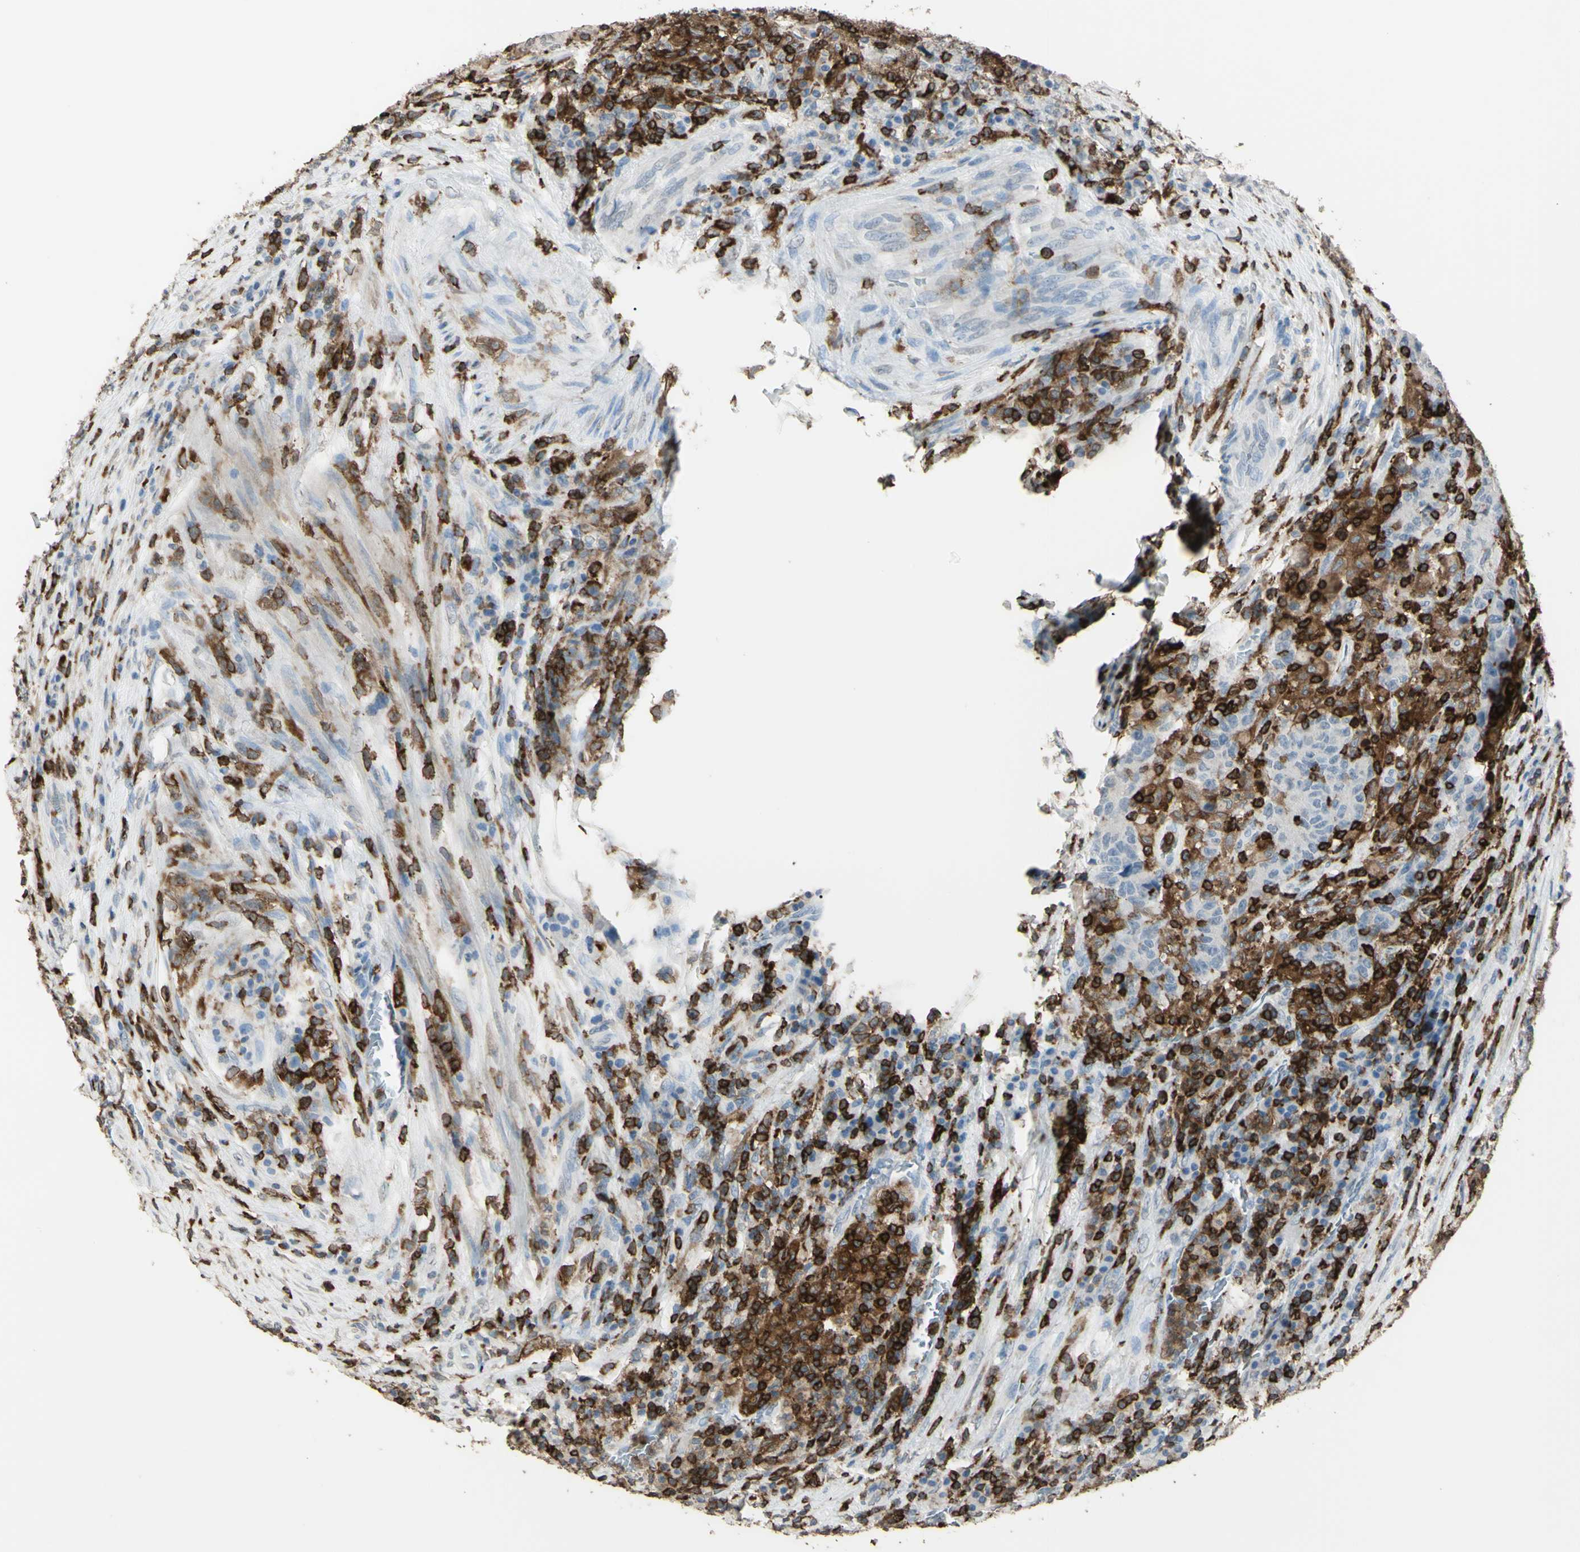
{"staining": {"intensity": "negative", "quantity": "none", "location": "none"}, "tissue": "colorectal cancer", "cell_type": "Tumor cells", "image_type": "cancer", "snomed": [{"axis": "morphology", "description": "Normal tissue, NOS"}, {"axis": "morphology", "description": "Adenocarcinoma, NOS"}, {"axis": "topography", "description": "Colon"}], "caption": "DAB (3,3'-diaminobenzidine) immunohistochemical staining of human adenocarcinoma (colorectal) shows no significant positivity in tumor cells. (DAB (3,3'-diaminobenzidine) immunohistochemistry (IHC) with hematoxylin counter stain).", "gene": "PSTPIP1", "patient": {"sex": "female", "age": 75}}